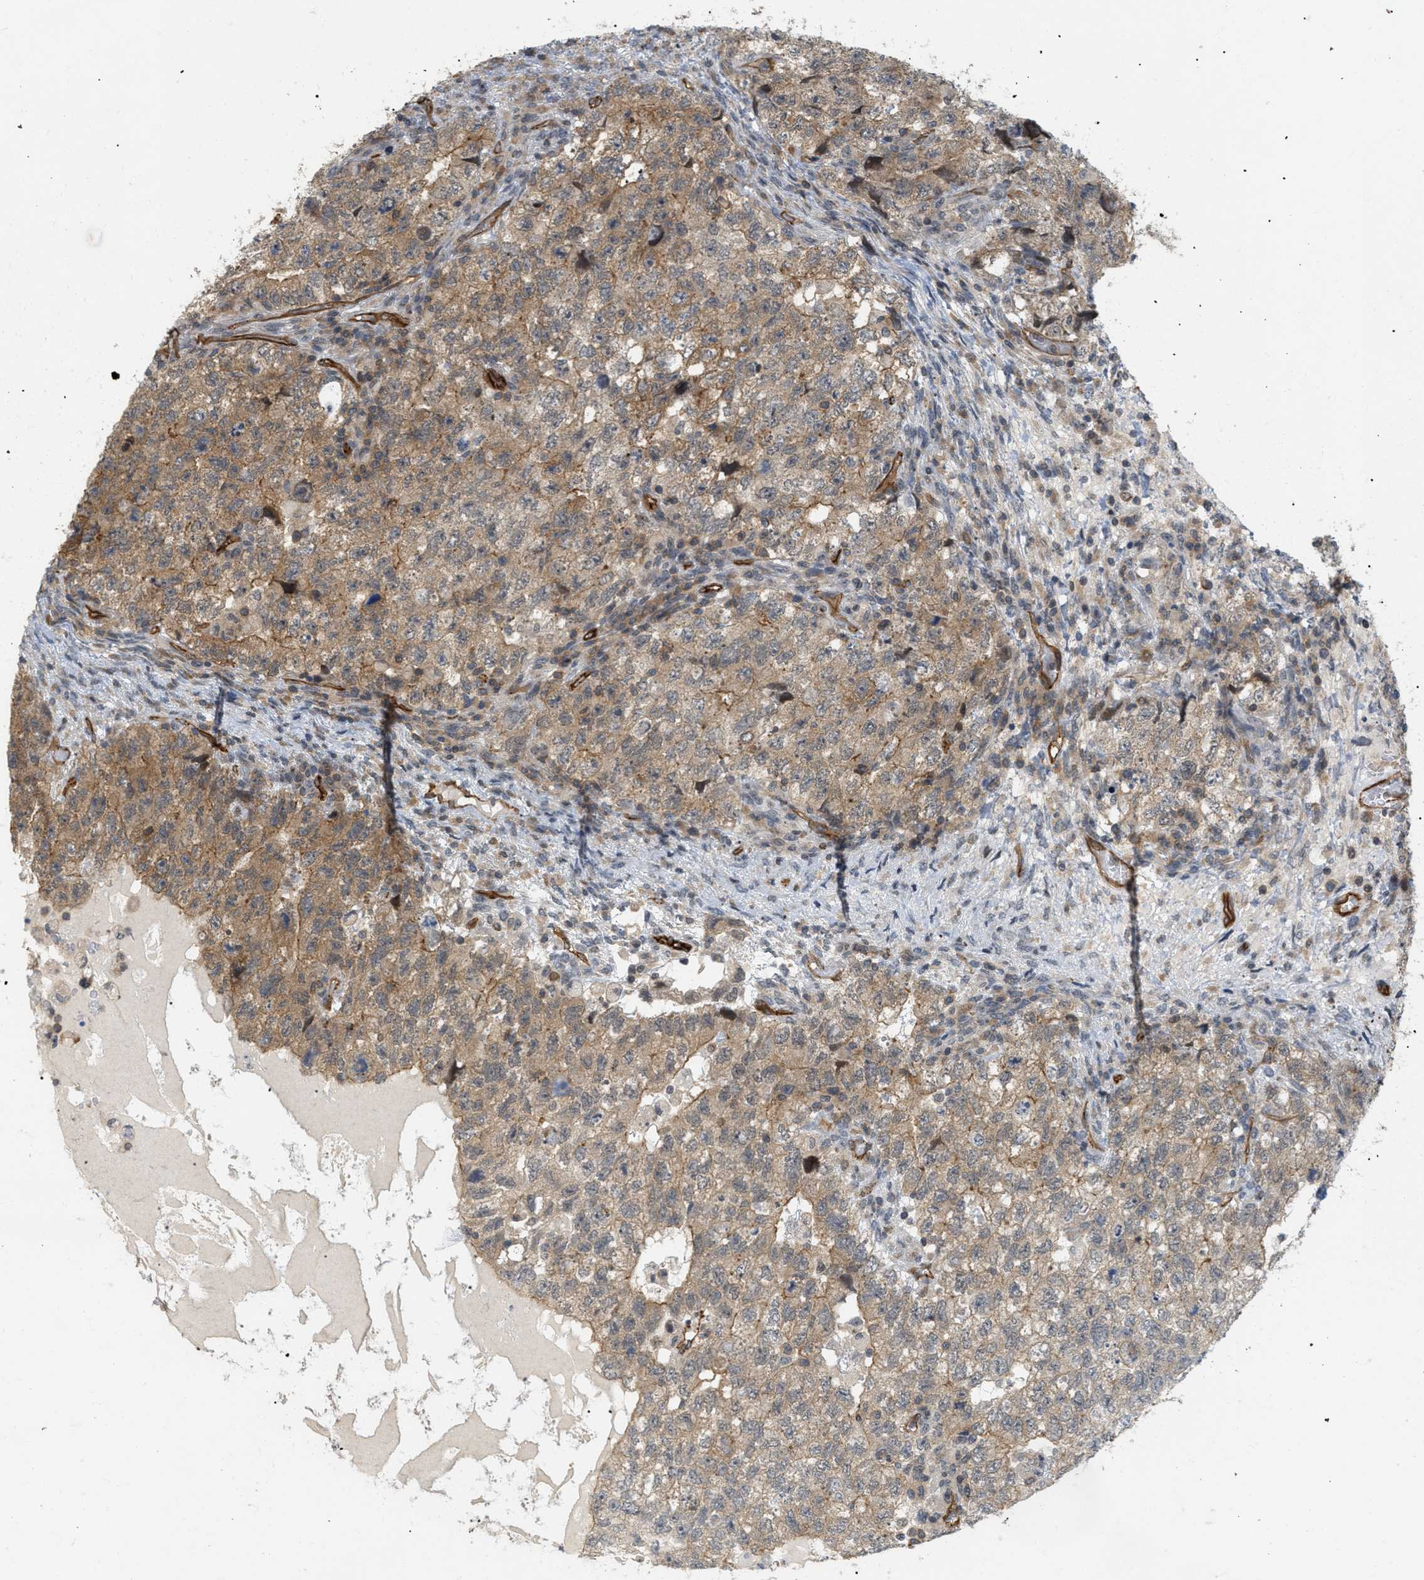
{"staining": {"intensity": "moderate", "quantity": ">75%", "location": "cytoplasmic/membranous"}, "tissue": "testis cancer", "cell_type": "Tumor cells", "image_type": "cancer", "snomed": [{"axis": "morphology", "description": "Carcinoma, Embryonal, NOS"}, {"axis": "topography", "description": "Testis"}], "caption": "The immunohistochemical stain labels moderate cytoplasmic/membranous positivity in tumor cells of testis embryonal carcinoma tissue.", "gene": "PALMD", "patient": {"sex": "male", "age": 36}}